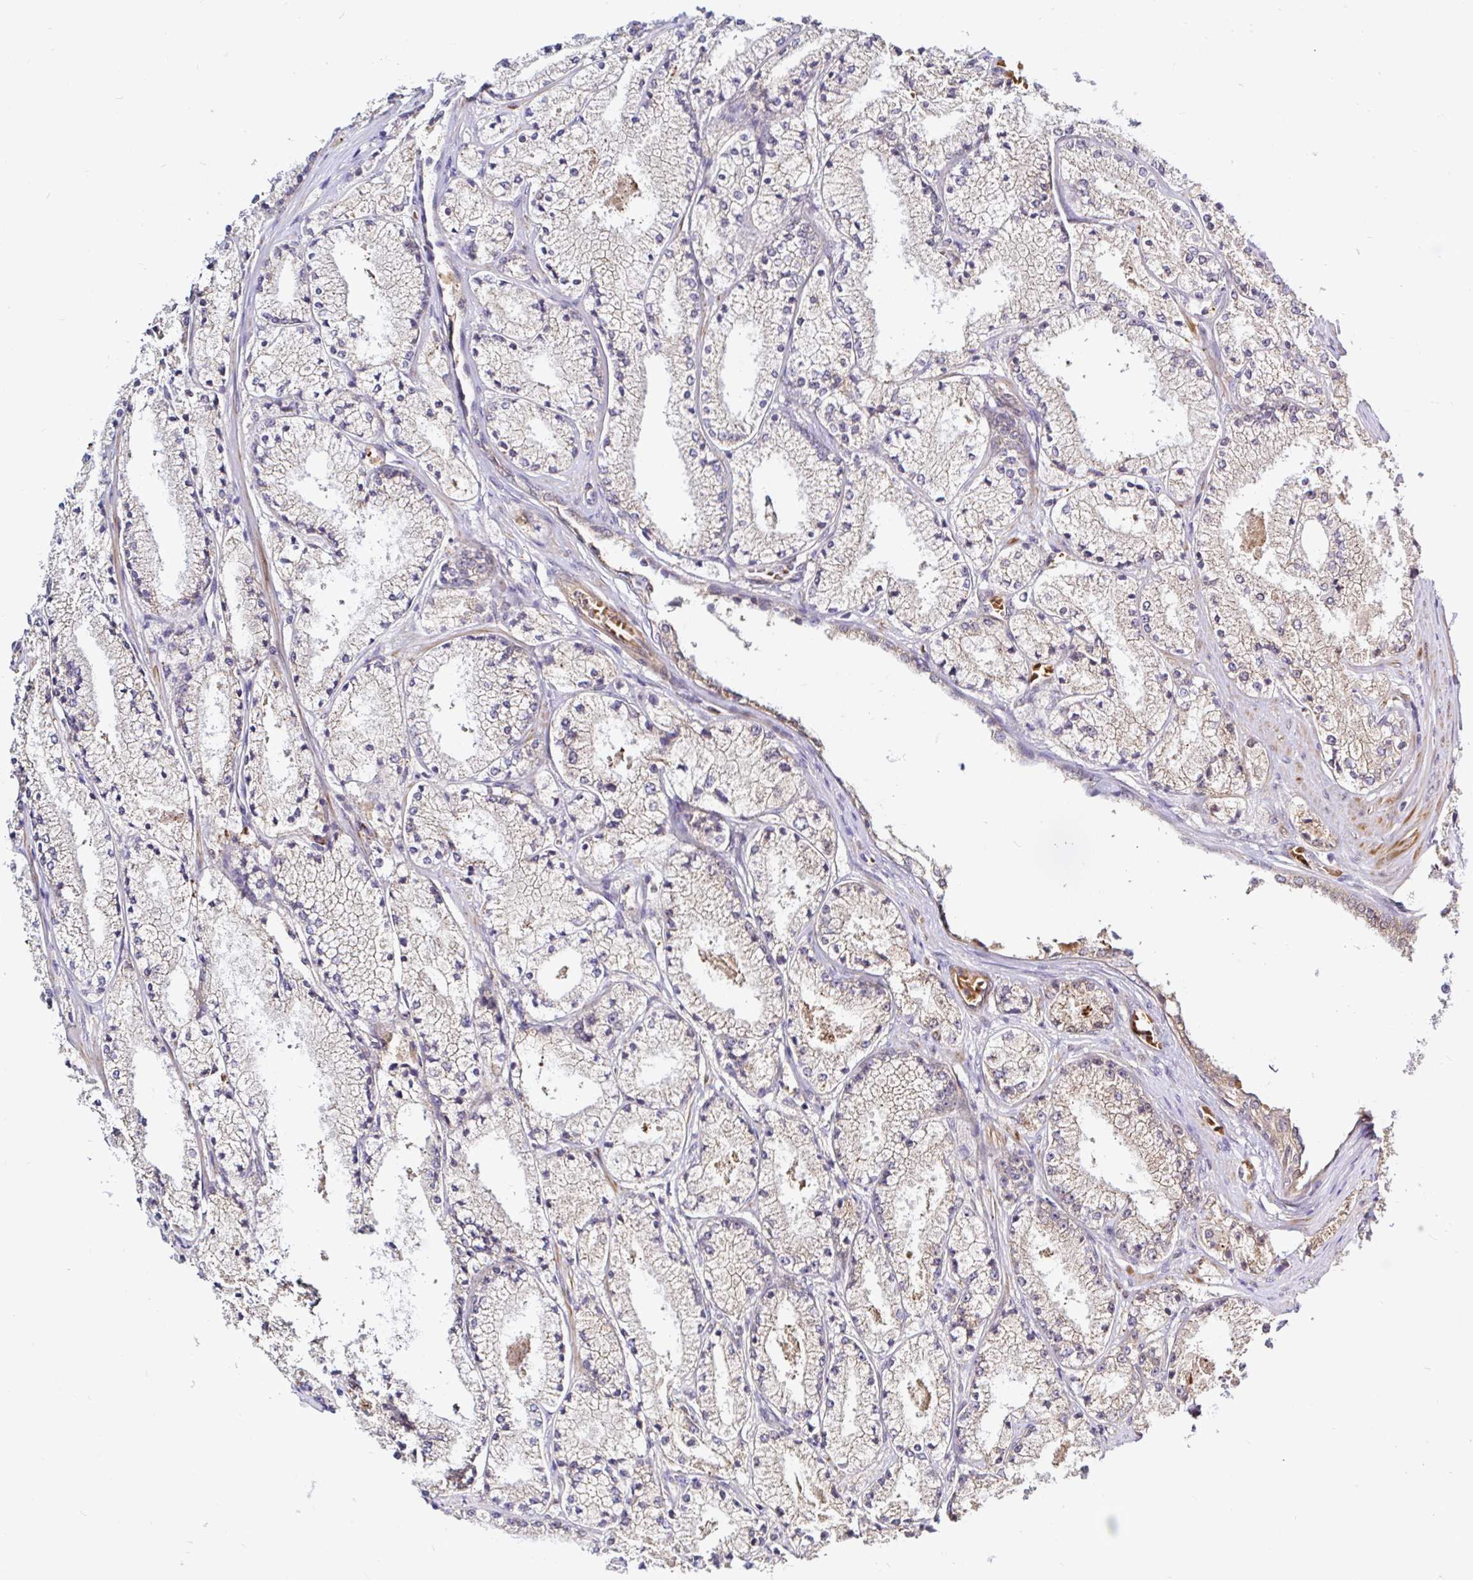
{"staining": {"intensity": "weak", "quantity": "<25%", "location": "cytoplasmic/membranous"}, "tissue": "prostate cancer", "cell_type": "Tumor cells", "image_type": "cancer", "snomed": [{"axis": "morphology", "description": "Adenocarcinoma, High grade"}, {"axis": "topography", "description": "Prostate"}], "caption": "Human prostate cancer stained for a protein using IHC displays no staining in tumor cells.", "gene": "ARHGEF37", "patient": {"sex": "male", "age": 63}}